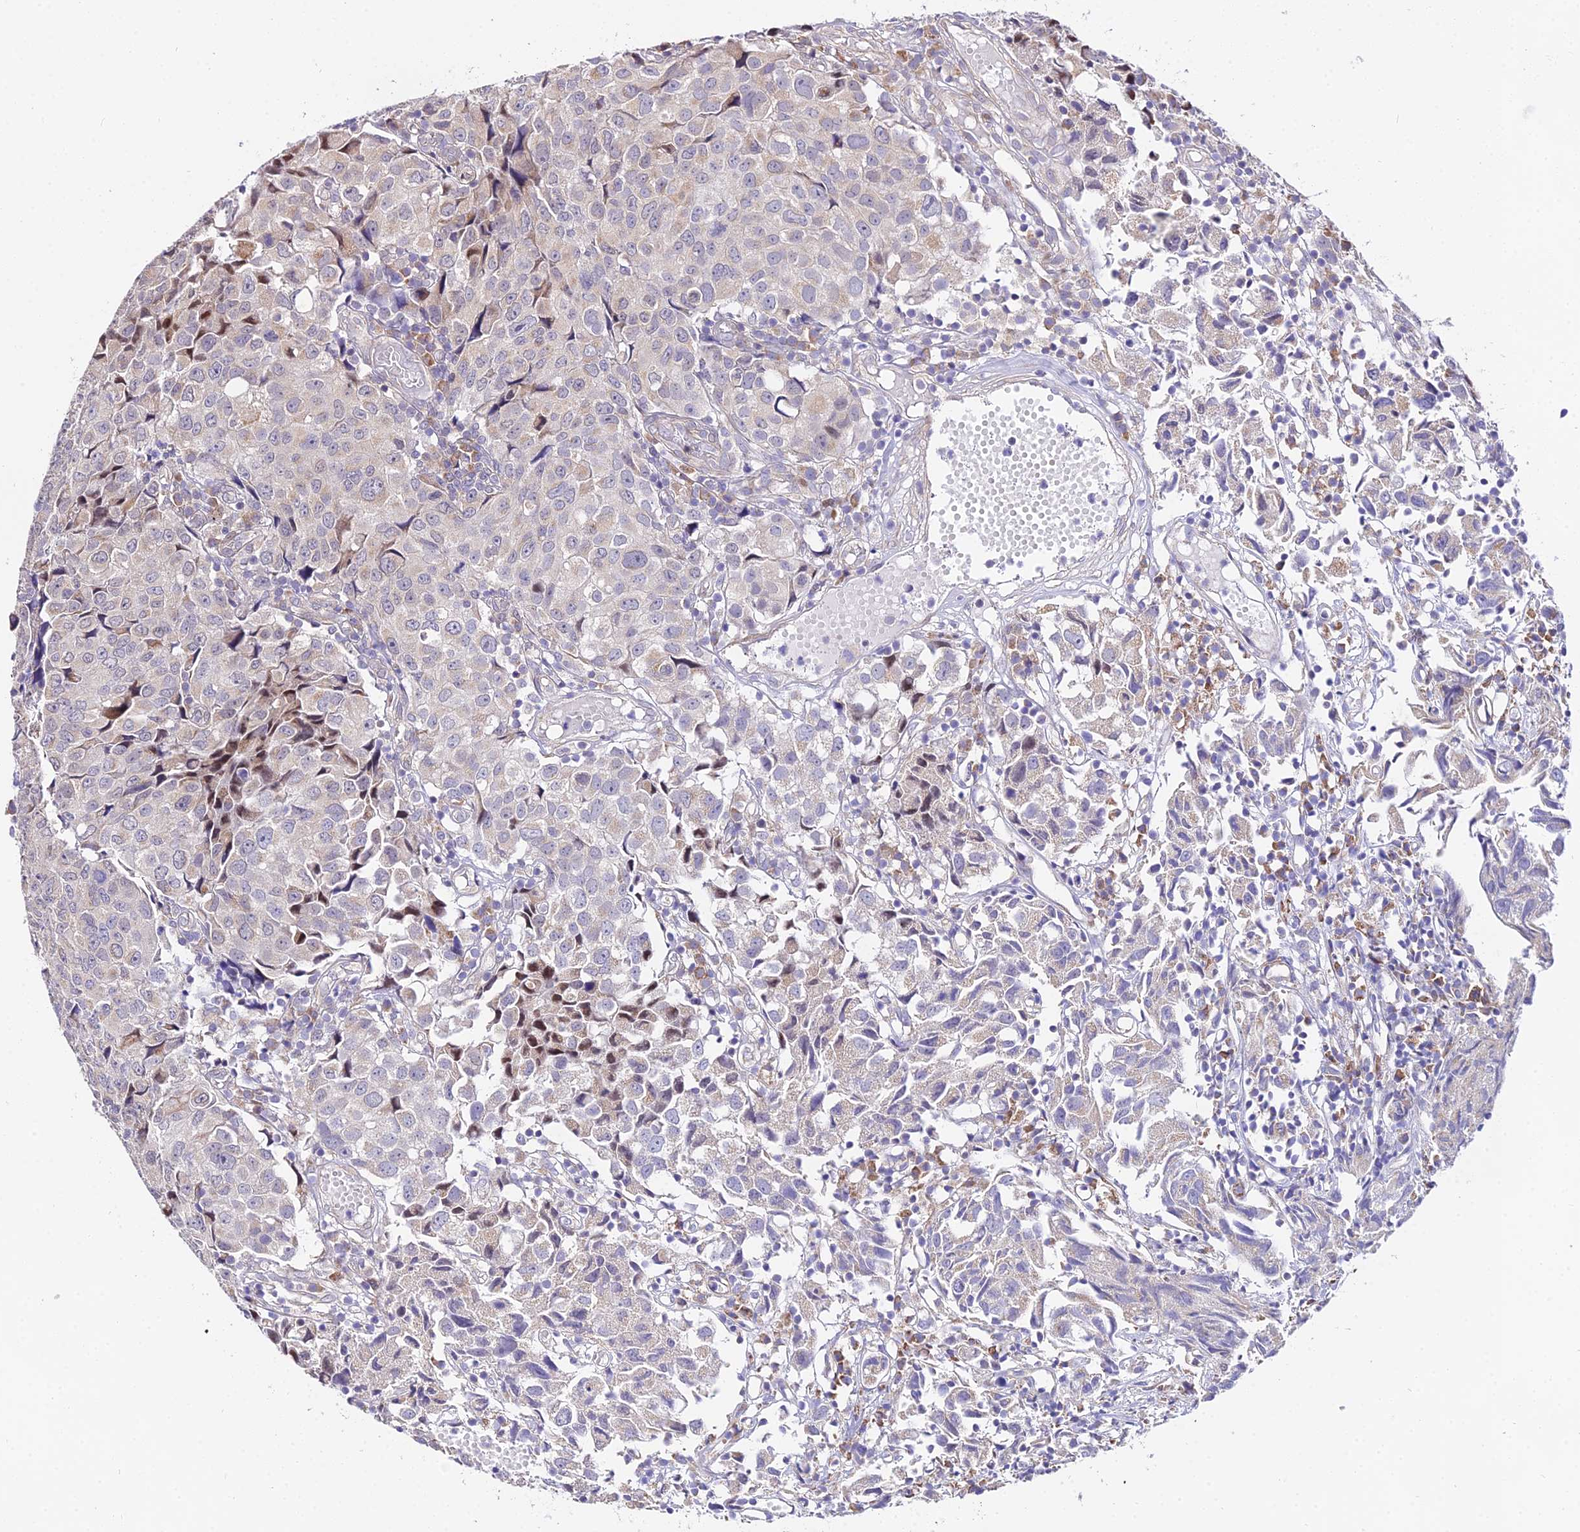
{"staining": {"intensity": "negative", "quantity": "none", "location": "none"}, "tissue": "urothelial cancer", "cell_type": "Tumor cells", "image_type": "cancer", "snomed": [{"axis": "morphology", "description": "Urothelial carcinoma, High grade"}, {"axis": "topography", "description": "Urinary bladder"}], "caption": "Immunohistochemistry (IHC) histopathology image of neoplastic tissue: human high-grade urothelial carcinoma stained with DAB exhibits no significant protein positivity in tumor cells.", "gene": "ATP5PB", "patient": {"sex": "female", "age": 75}}